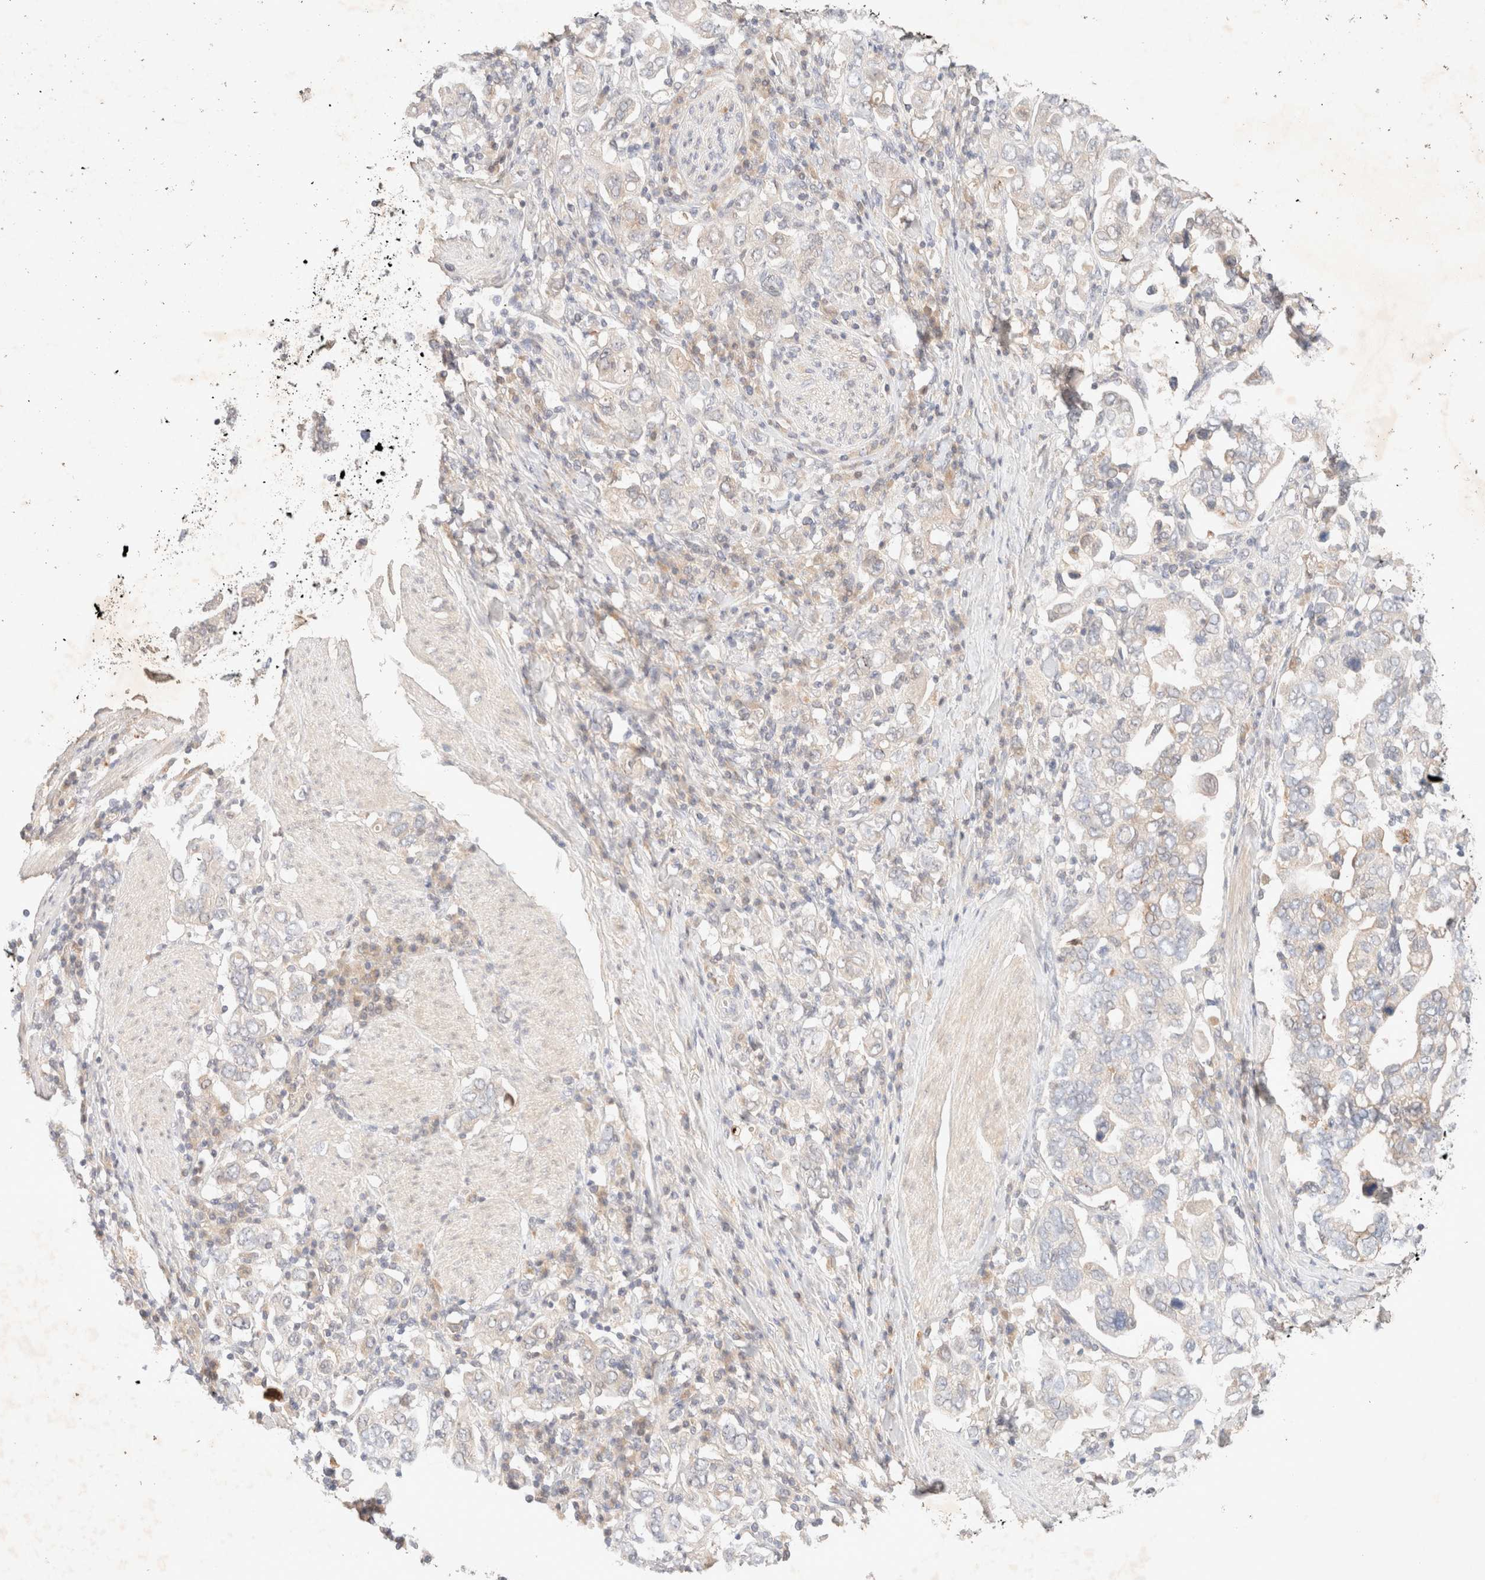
{"staining": {"intensity": "negative", "quantity": "none", "location": "none"}, "tissue": "stomach cancer", "cell_type": "Tumor cells", "image_type": "cancer", "snomed": [{"axis": "morphology", "description": "Adenocarcinoma, NOS"}, {"axis": "topography", "description": "Stomach, upper"}], "caption": "A photomicrograph of human stomach cancer is negative for staining in tumor cells. (DAB immunohistochemistry with hematoxylin counter stain).", "gene": "SARM1", "patient": {"sex": "male", "age": 62}}